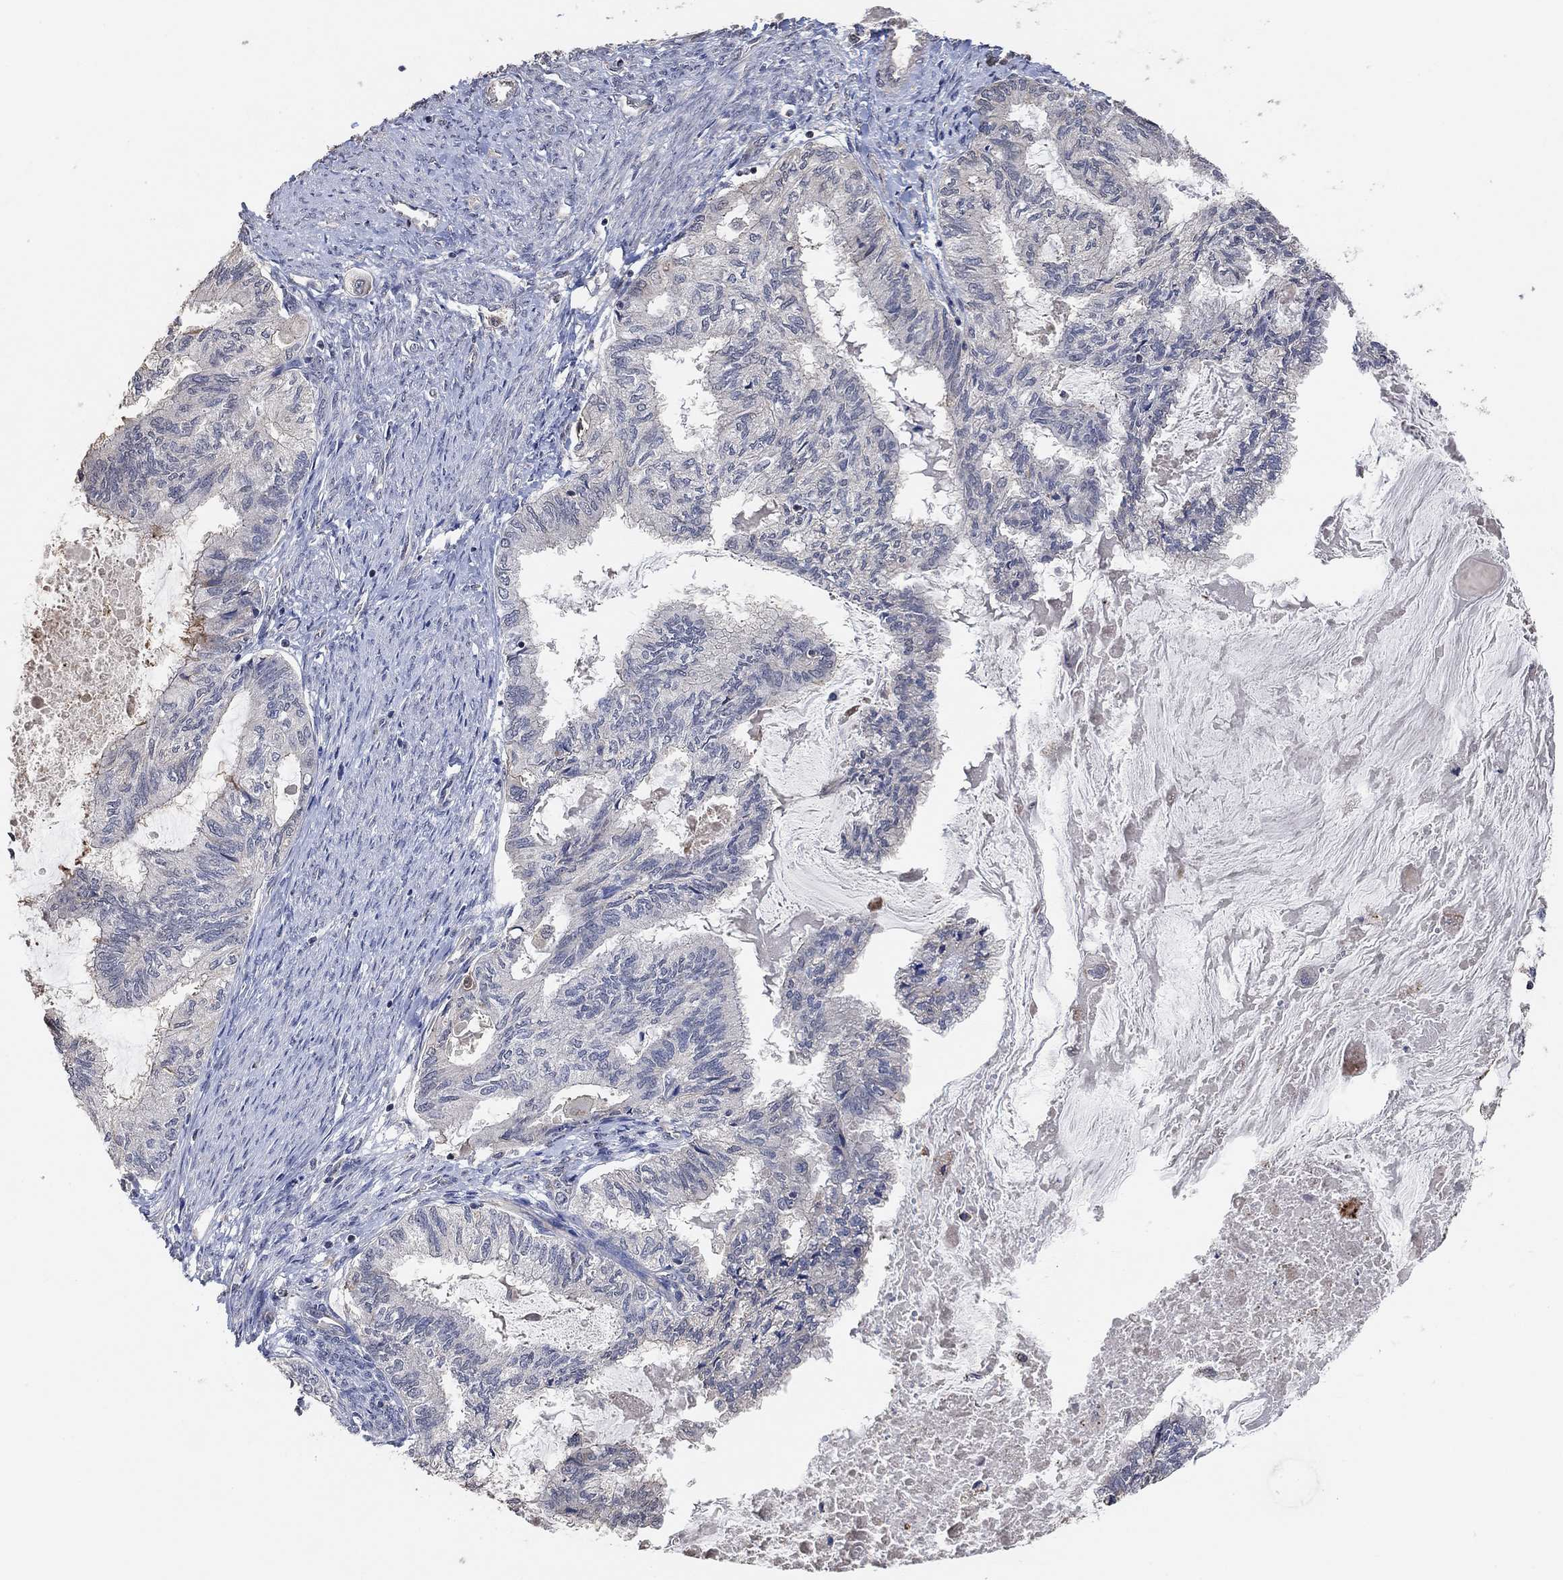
{"staining": {"intensity": "negative", "quantity": "none", "location": "none"}, "tissue": "endometrial cancer", "cell_type": "Tumor cells", "image_type": "cancer", "snomed": [{"axis": "morphology", "description": "Adenocarcinoma, NOS"}, {"axis": "topography", "description": "Endometrium"}], "caption": "Human endometrial cancer (adenocarcinoma) stained for a protein using immunohistochemistry displays no expression in tumor cells.", "gene": "UNC5B", "patient": {"sex": "female", "age": 86}}